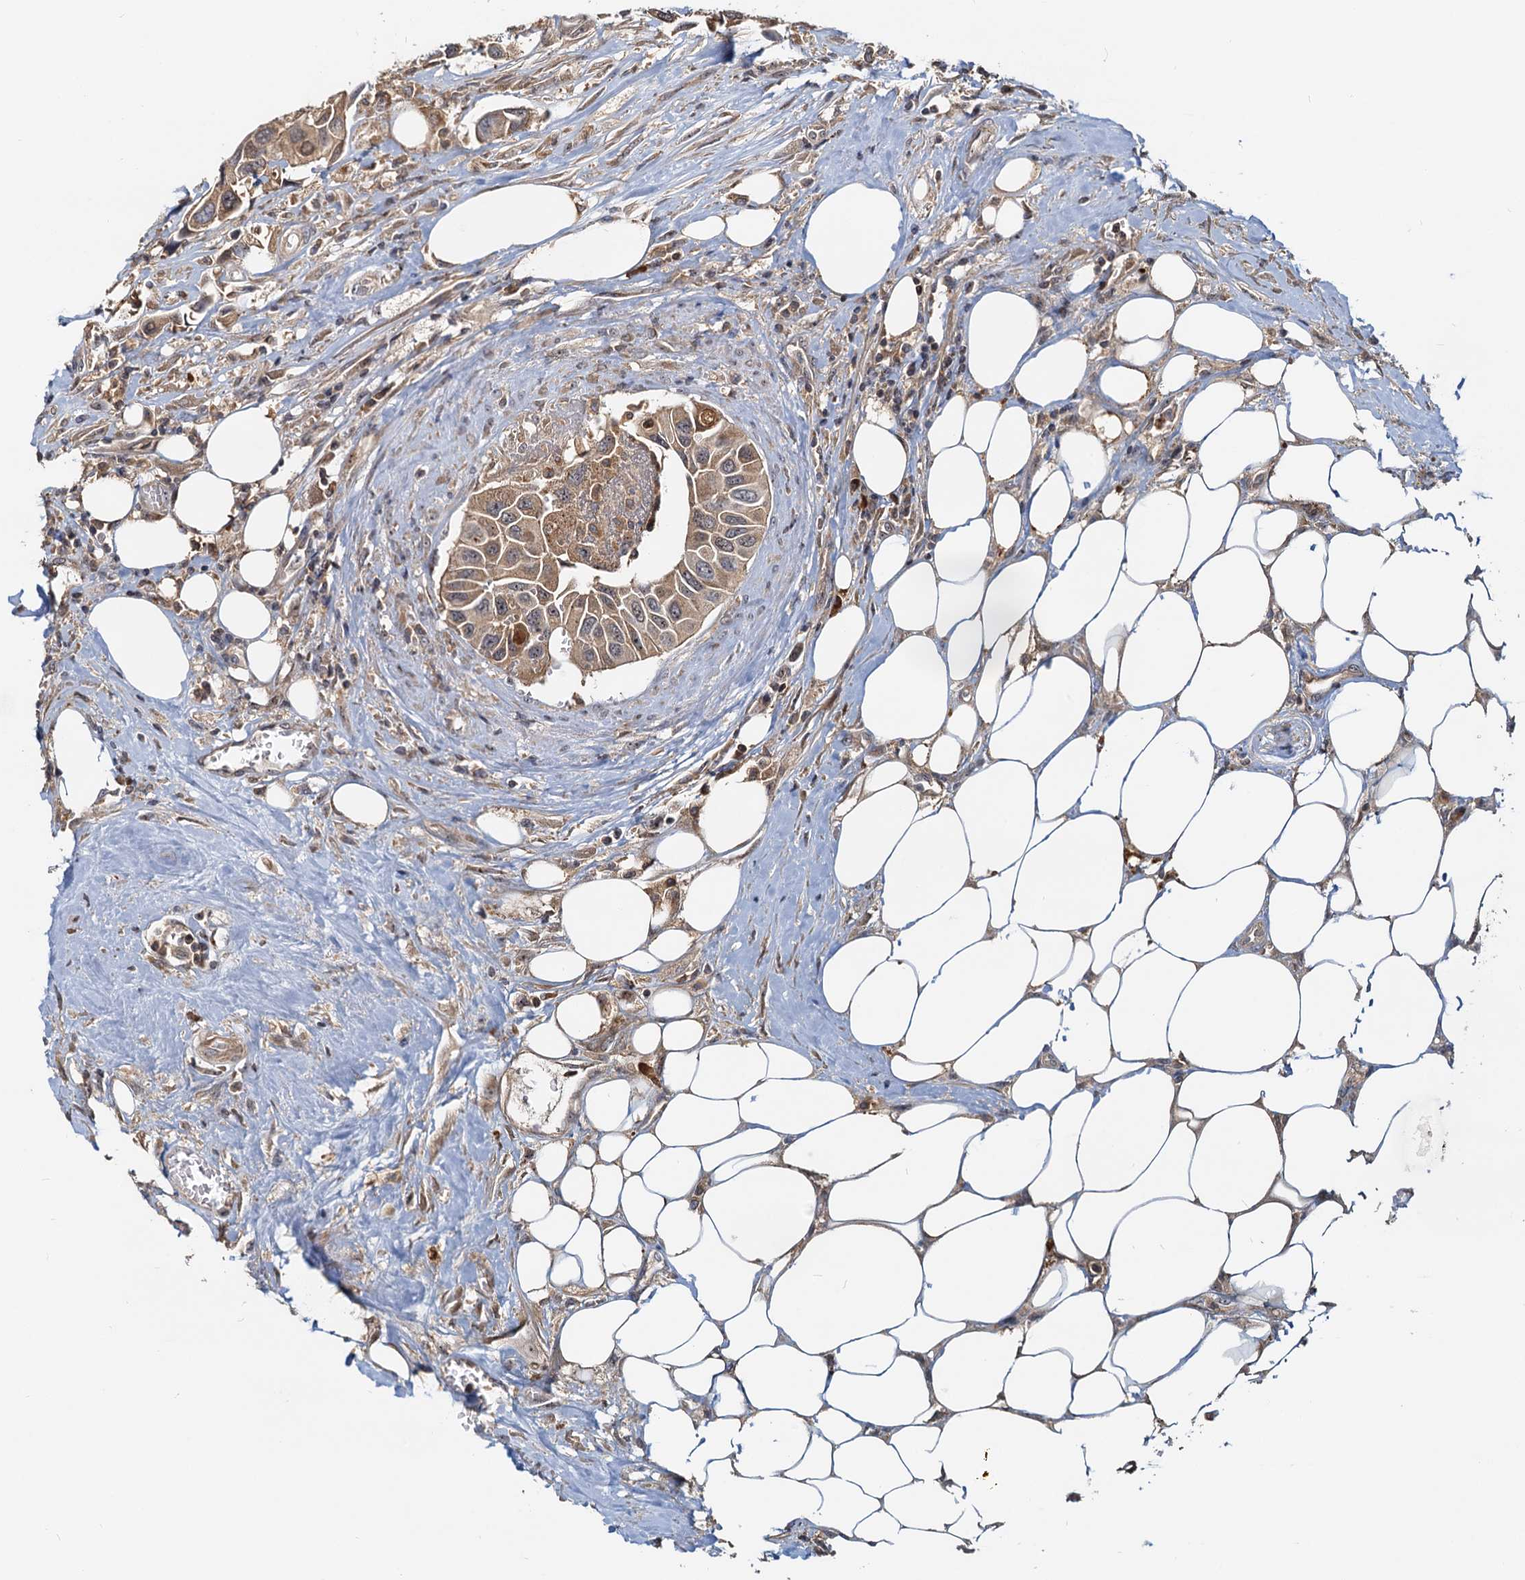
{"staining": {"intensity": "moderate", "quantity": ">75%", "location": "cytoplasmic/membranous"}, "tissue": "urothelial cancer", "cell_type": "Tumor cells", "image_type": "cancer", "snomed": [{"axis": "morphology", "description": "Urothelial carcinoma, High grade"}, {"axis": "topography", "description": "Urinary bladder"}], "caption": "High-grade urothelial carcinoma stained with a protein marker demonstrates moderate staining in tumor cells.", "gene": "TOLLIP", "patient": {"sex": "male", "age": 74}}